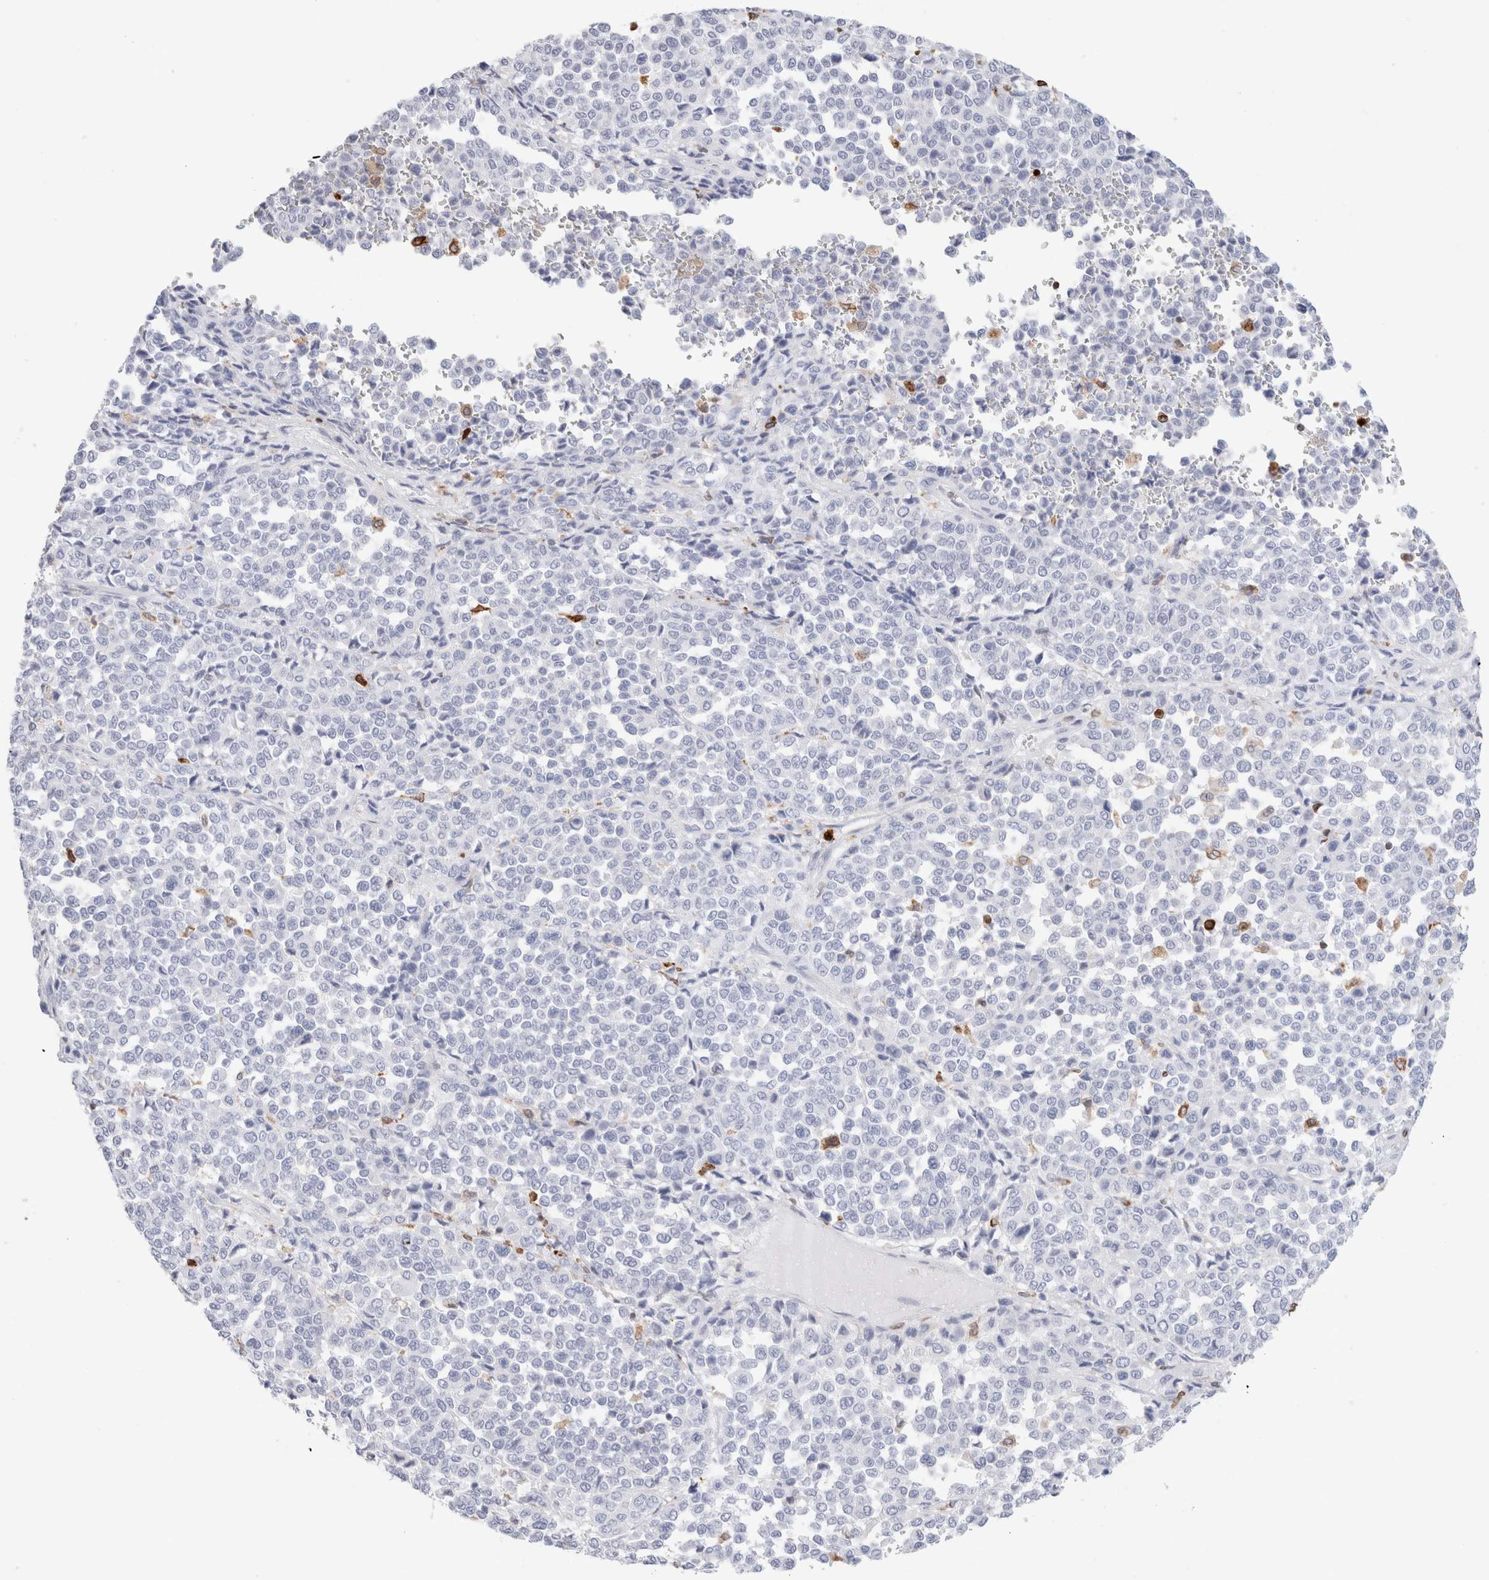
{"staining": {"intensity": "negative", "quantity": "none", "location": "none"}, "tissue": "melanoma", "cell_type": "Tumor cells", "image_type": "cancer", "snomed": [{"axis": "morphology", "description": "Malignant melanoma, Metastatic site"}, {"axis": "topography", "description": "Pancreas"}], "caption": "Malignant melanoma (metastatic site) stained for a protein using immunohistochemistry (IHC) shows no staining tumor cells.", "gene": "ALOX5AP", "patient": {"sex": "female", "age": 30}}